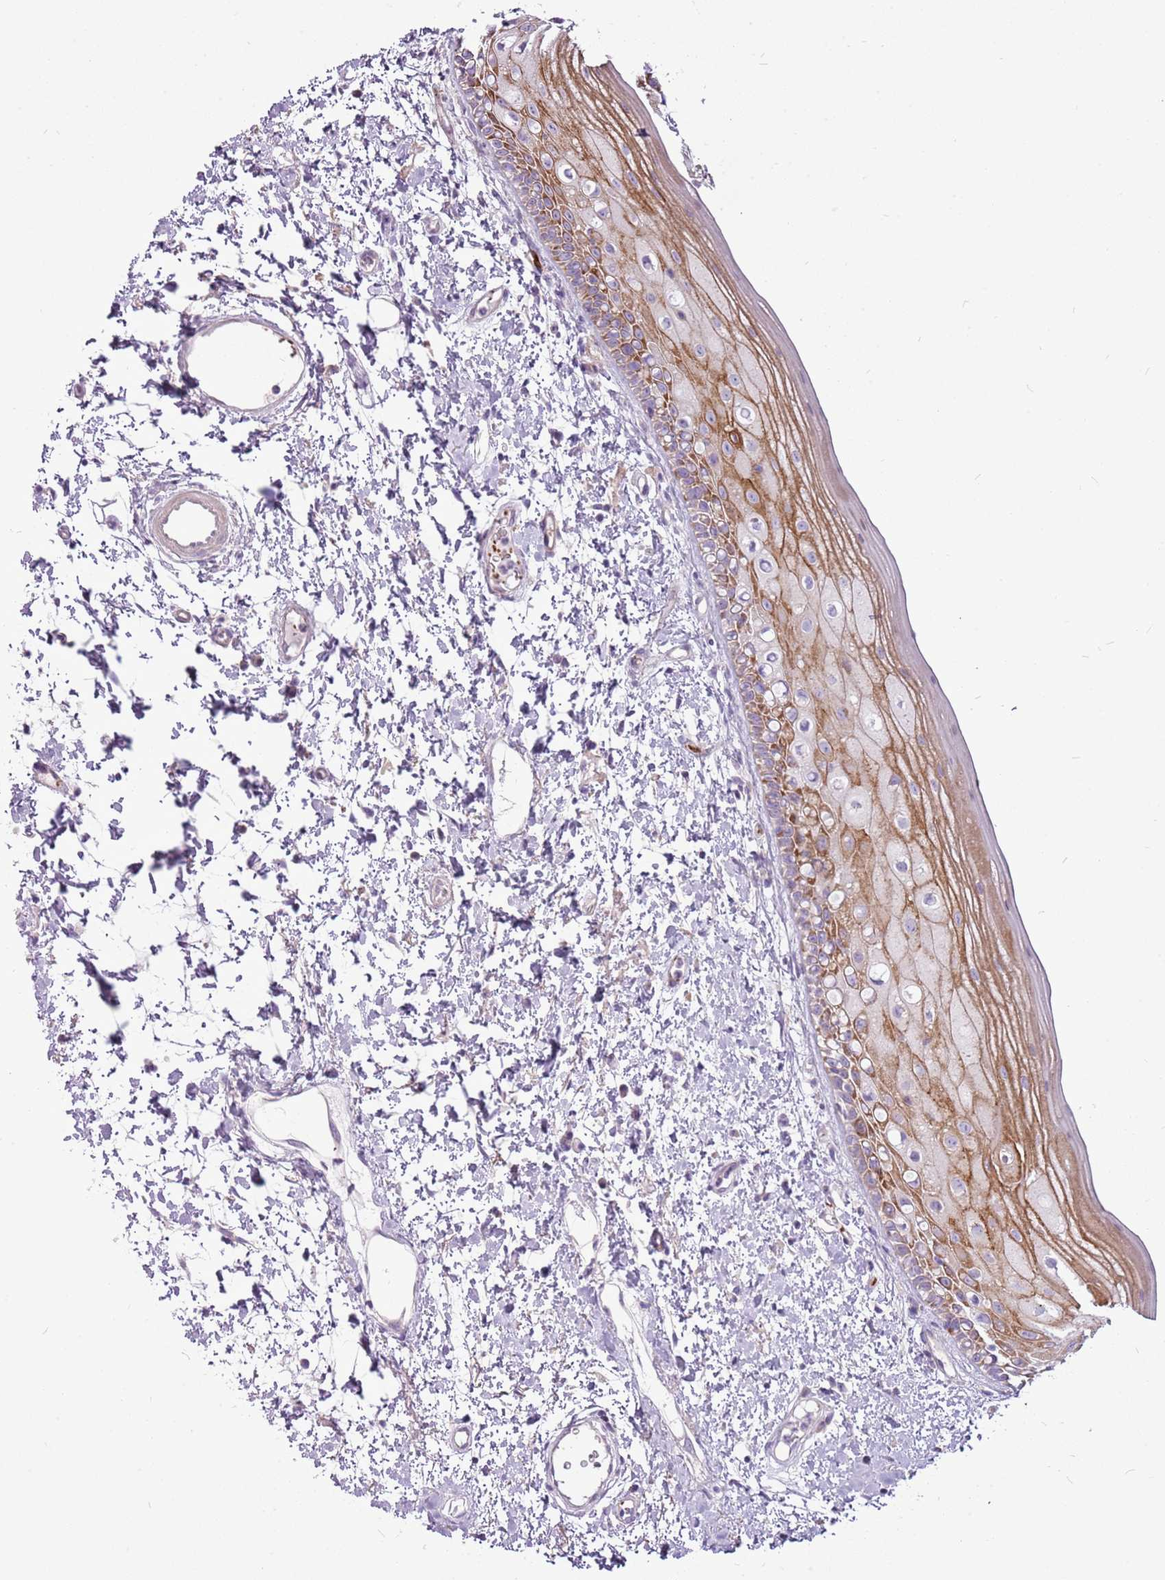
{"staining": {"intensity": "moderate", "quantity": "25%-75%", "location": "cytoplasmic/membranous"}, "tissue": "oral mucosa", "cell_type": "Squamous epithelial cells", "image_type": "normal", "snomed": [{"axis": "morphology", "description": "Normal tissue, NOS"}, {"axis": "topography", "description": "Oral tissue"}], "caption": "Immunohistochemical staining of benign human oral mucosa exhibits moderate cytoplasmic/membranous protein positivity in approximately 25%-75% of squamous epithelial cells.", "gene": "CHAC2", "patient": {"sex": "female", "age": 76}}